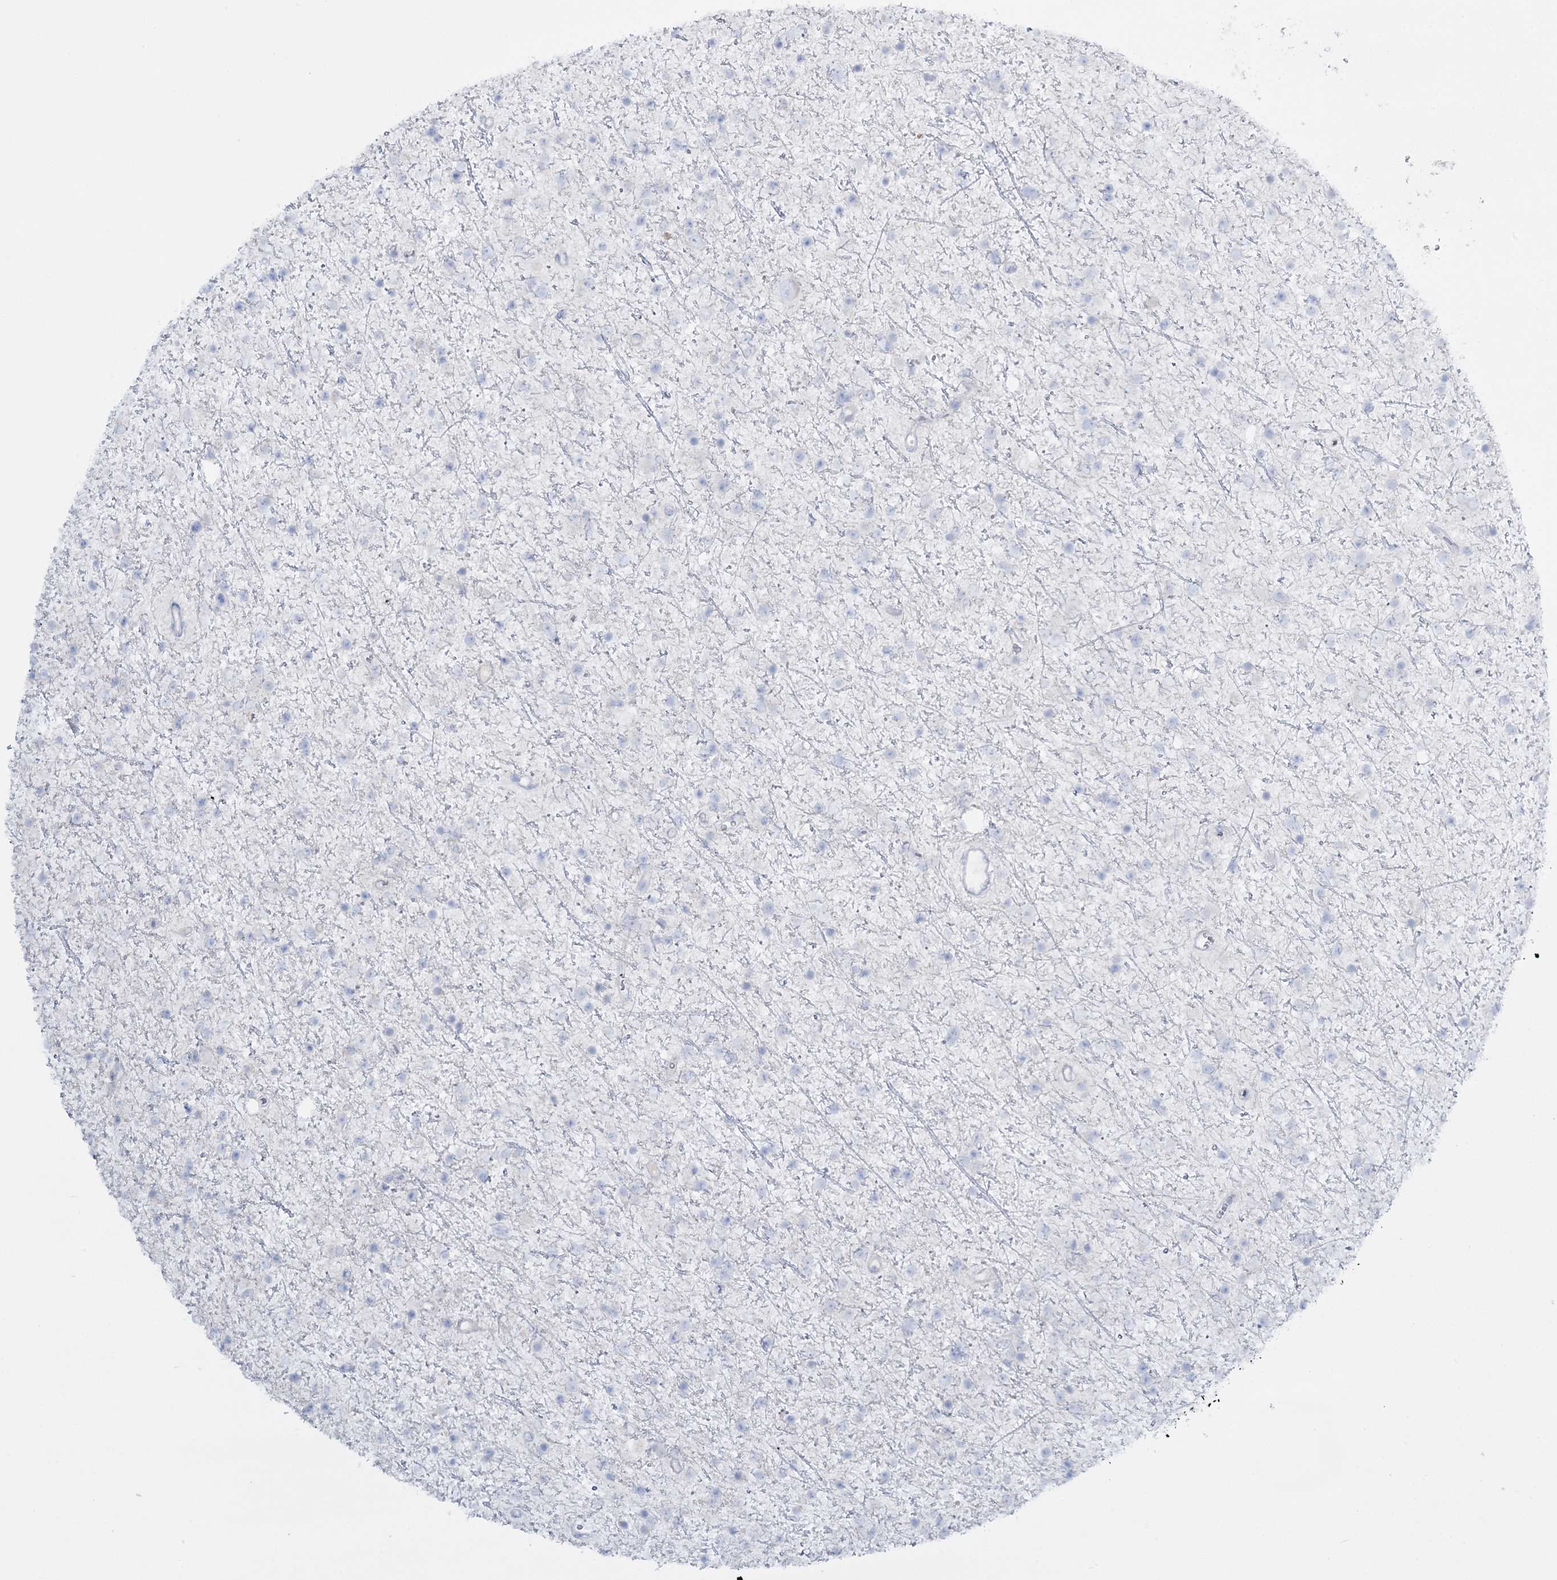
{"staining": {"intensity": "negative", "quantity": "none", "location": "none"}, "tissue": "glioma", "cell_type": "Tumor cells", "image_type": "cancer", "snomed": [{"axis": "morphology", "description": "Glioma, malignant, Low grade"}, {"axis": "topography", "description": "Cerebral cortex"}], "caption": "Immunohistochemical staining of human glioma shows no significant staining in tumor cells.", "gene": "WDSUB1", "patient": {"sex": "female", "age": 39}}